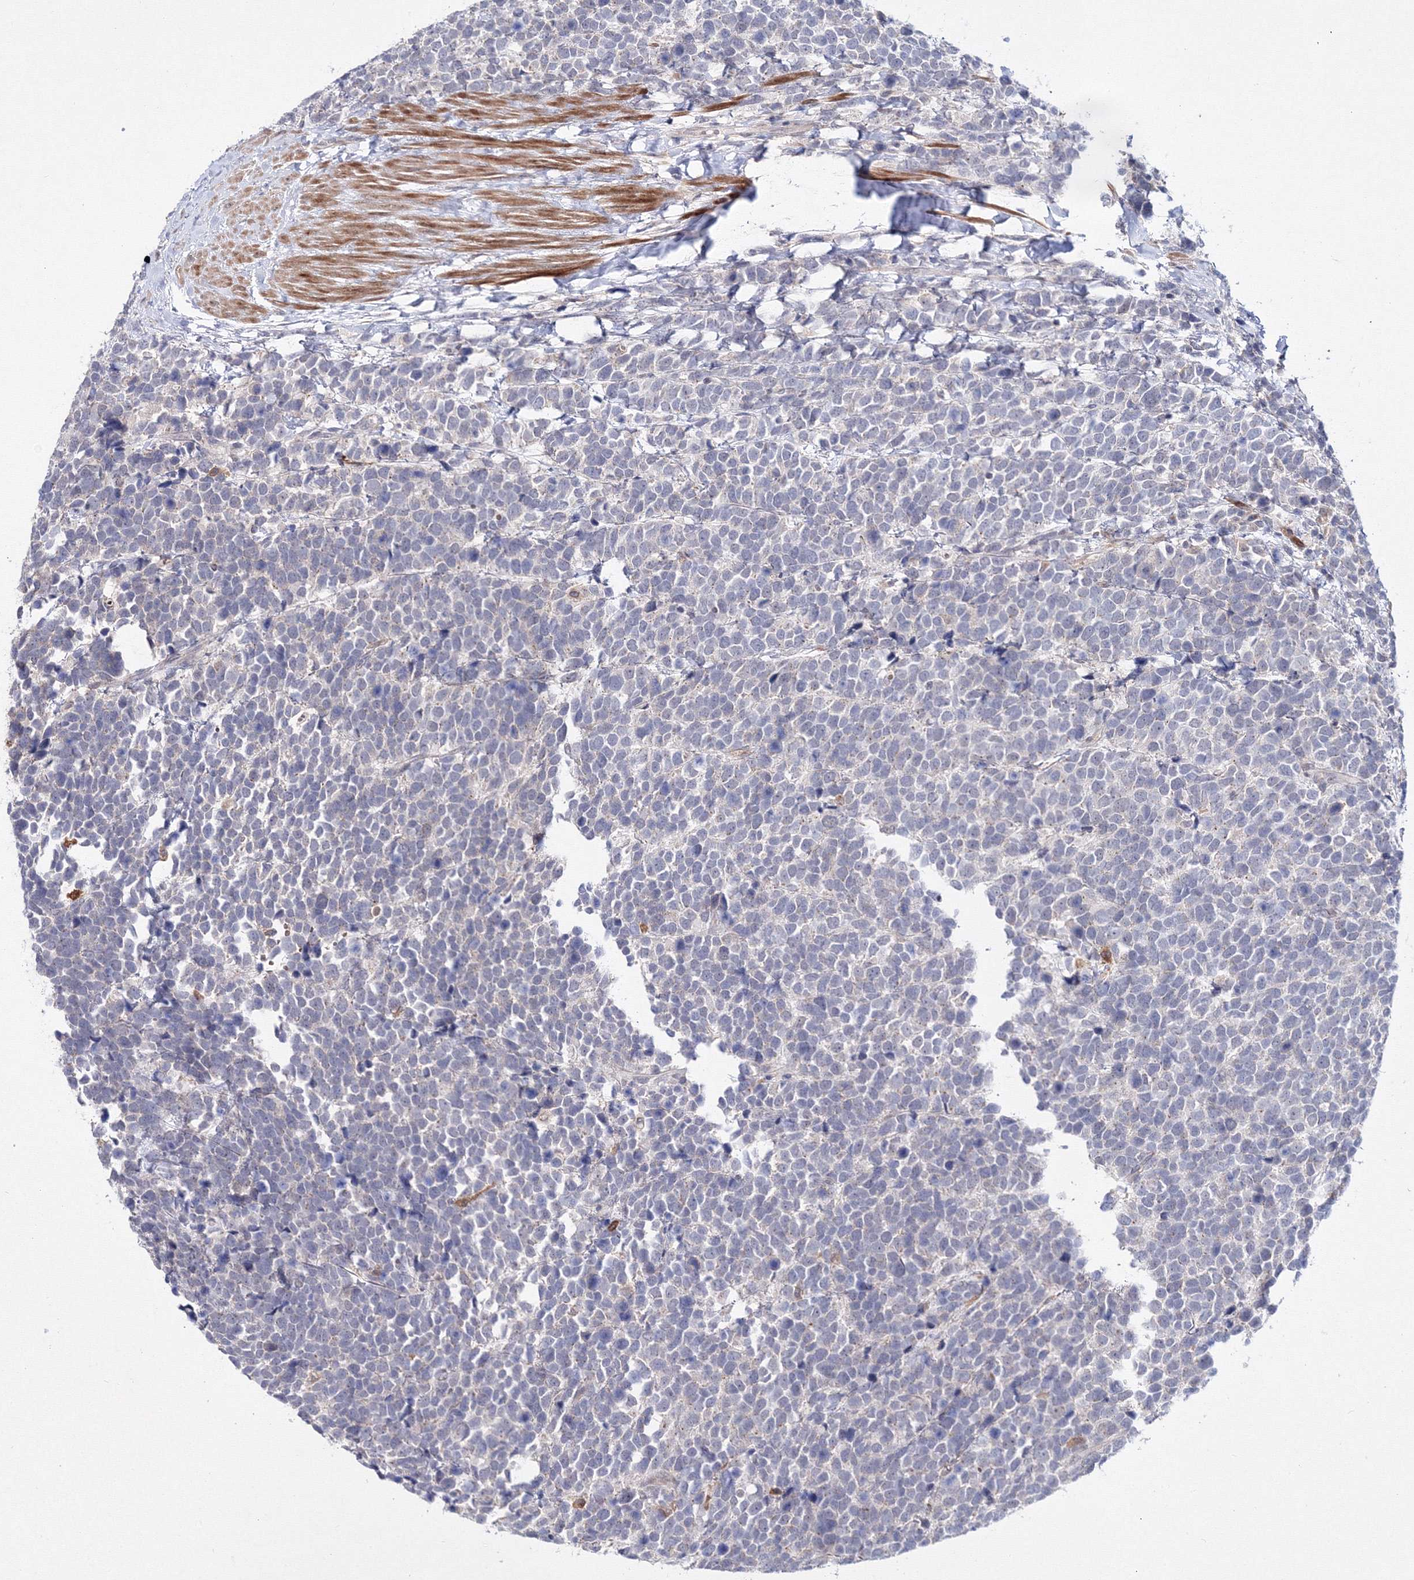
{"staining": {"intensity": "negative", "quantity": "none", "location": "none"}, "tissue": "urothelial cancer", "cell_type": "Tumor cells", "image_type": "cancer", "snomed": [{"axis": "morphology", "description": "Urothelial carcinoma, High grade"}, {"axis": "topography", "description": "Urinary bladder"}], "caption": "Protein analysis of urothelial cancer shows no significant positivity in tumor cells.", "gene": "C11orf52", "patient": {"sex": "female", "age": 82}}